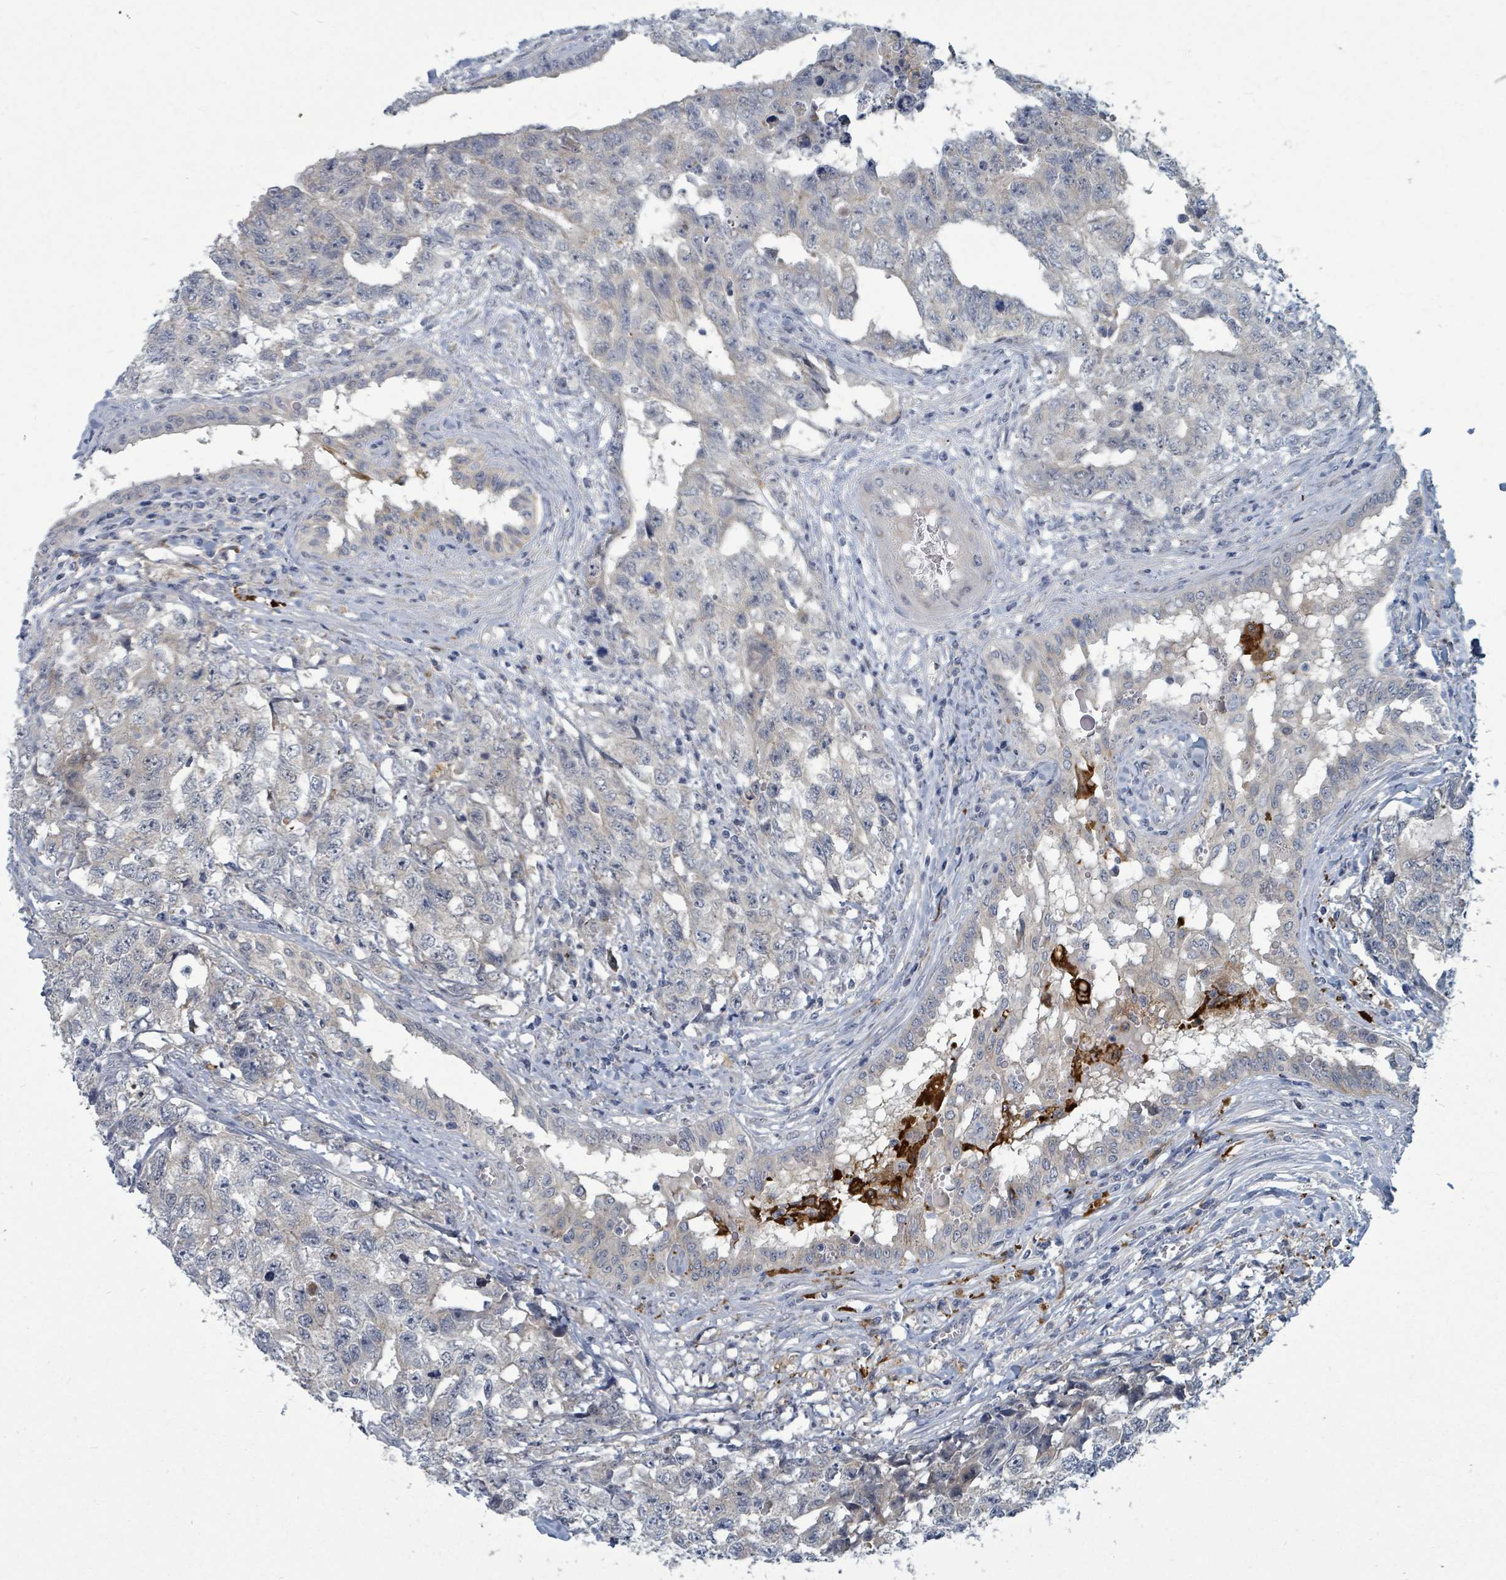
{"staining": {"intensity": "negative", "quantity": "none", "location": "none"}, "tissue": "testis cancer", "cell_type": "Tumor cells", "image_type": "cancer", "snomed": [{"axis": "morphology", "description": "Carcinoma, Embryonal, NOS"}, {"axis": "topography", "description": "Testis"}], "caption": "Testis embryonal carcinoma was stained to show a protein in brown. There is no significant staining in tumor cells. Nuclei are stained in blue.", "gene": "TRDMT1", "patient": {"sex": "male", "age": 31}}